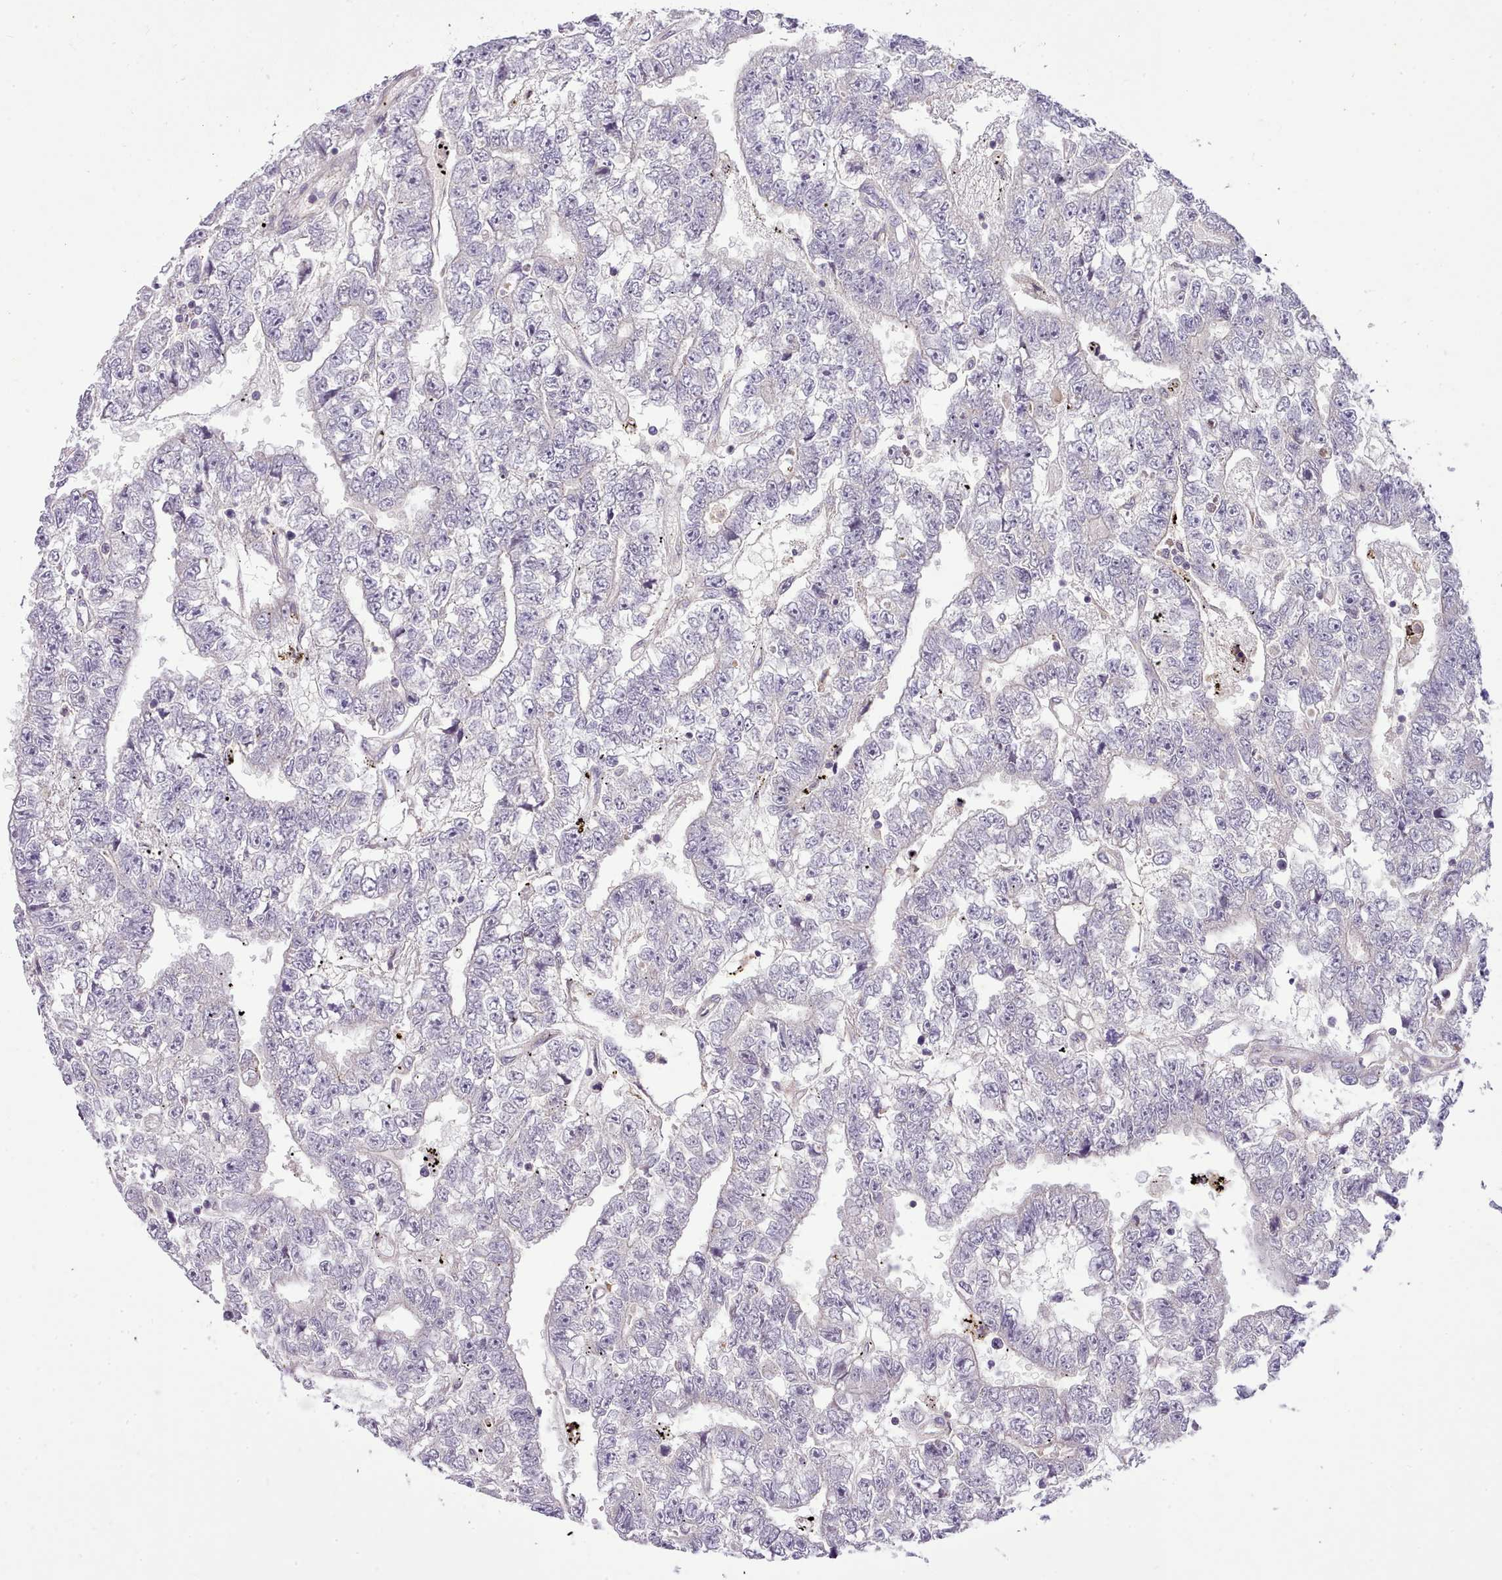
{"staining": {"intensity": "negative", "quantity": "none", "location": "none"}, "tissue": "testis cancer", "cell_type": "Tumor cells", "image_type": "cancer", "snomed": [{"axis": "morphology", "description": "Carcinoma, Embryonal, NOS"}, {"axis": "topography", "description": "Testis"}], "caption": "High power microscopy photomicrograph of an immunohistochemistry histopathology image of testis cancer (embryonal carcinoma), revealing no significant expression in tumor cells. Nuclei are stained in blue.", "gene": "FAM83E", "patient": {"sex": "male", "age": 25}}